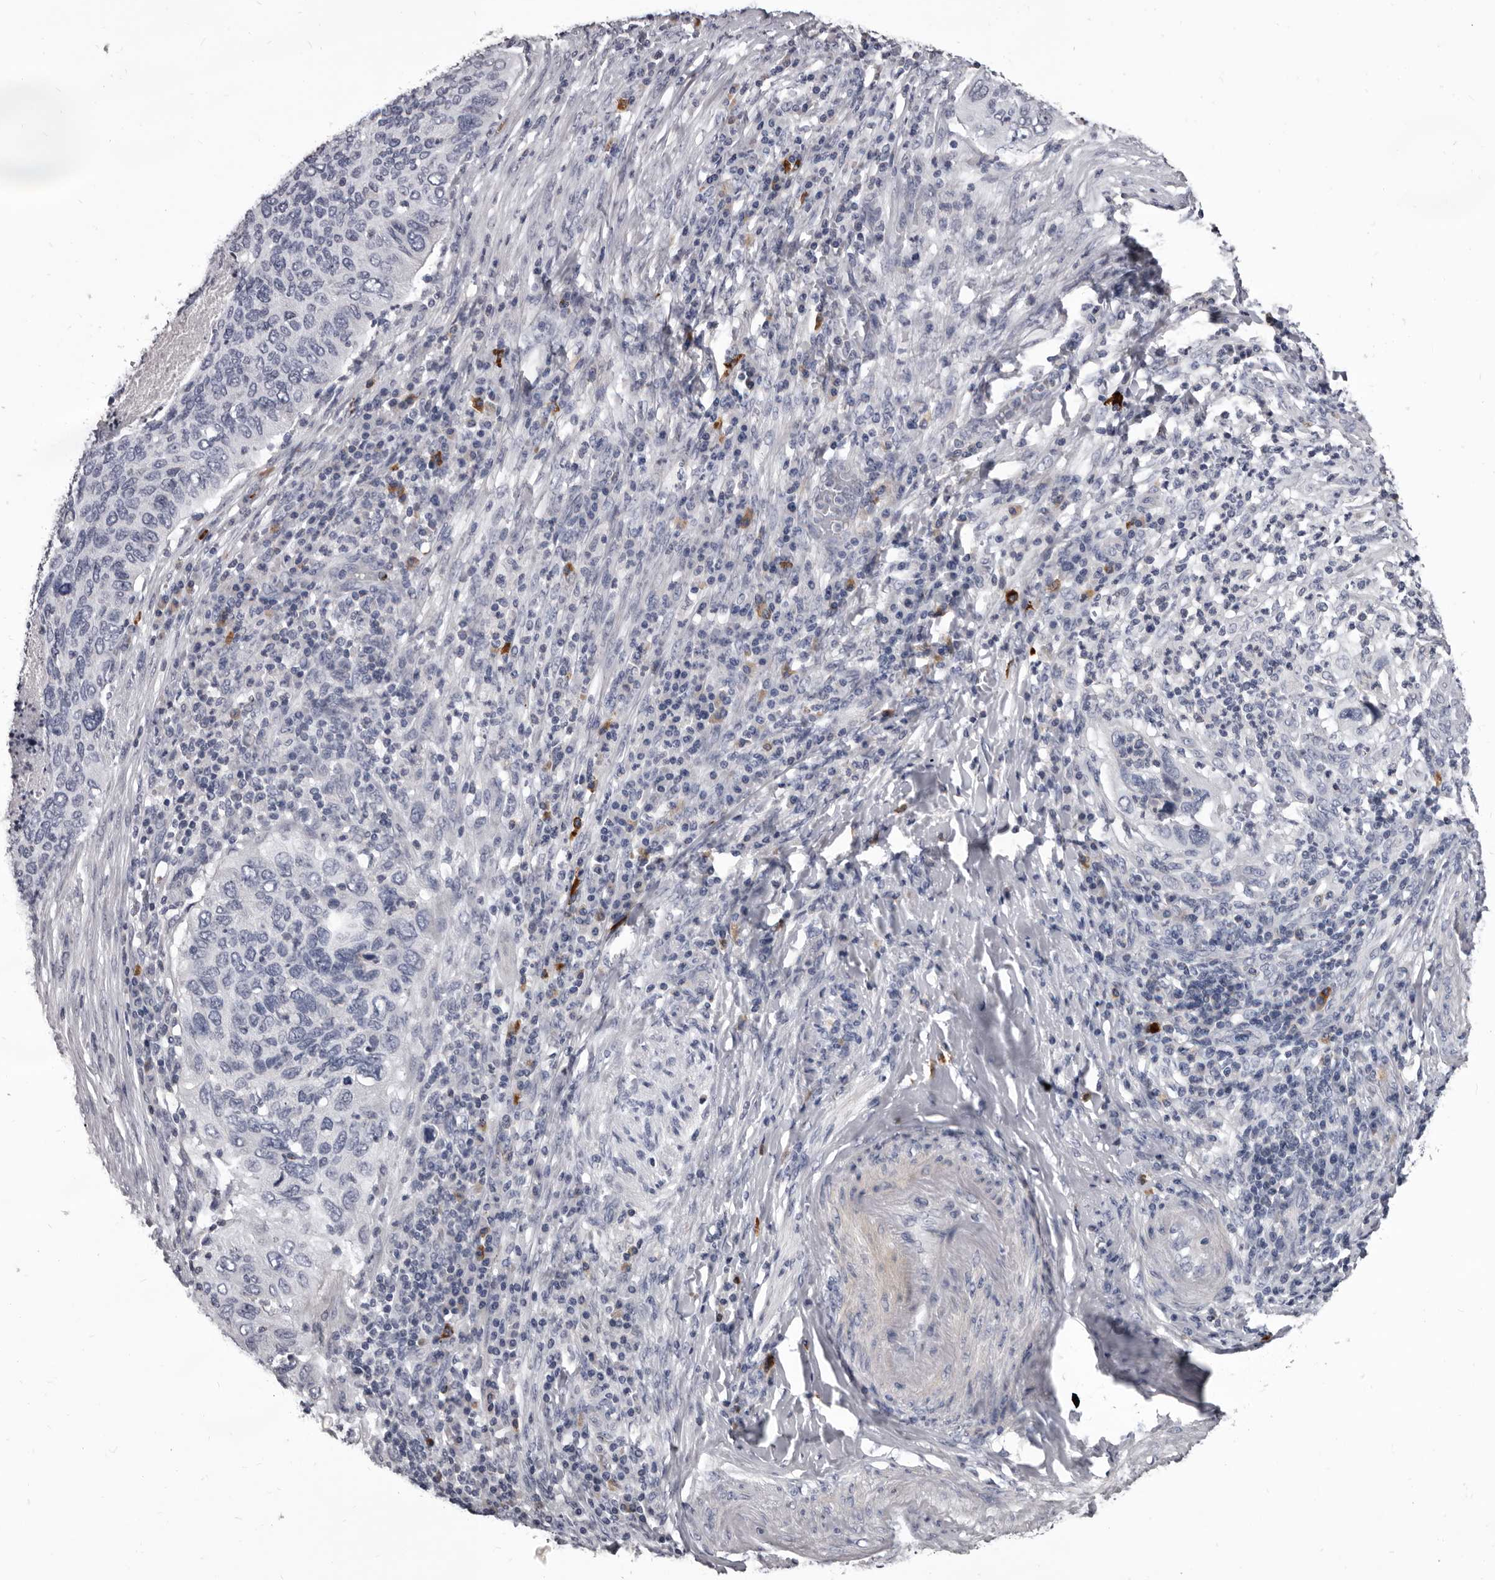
{"staining": {"intensity": "negative", "quantity": "none", "location": "none"}, "tissue": "cervical cancer", "cell_type": "Tumor cells", "image_type": "cancer", "snomed": [{"axis": "morphology", "description": "Squamous cell carcinoma, NOS"}, {"axis": "topography", "description": "Cervix"}], "caption": "Immunohistochemistry of squamous cell carcinoma (cervical) demonstrates no positivity in tumor cells.", "gene": "GZMH", "patient": {"sex": "female", "age": 38}}